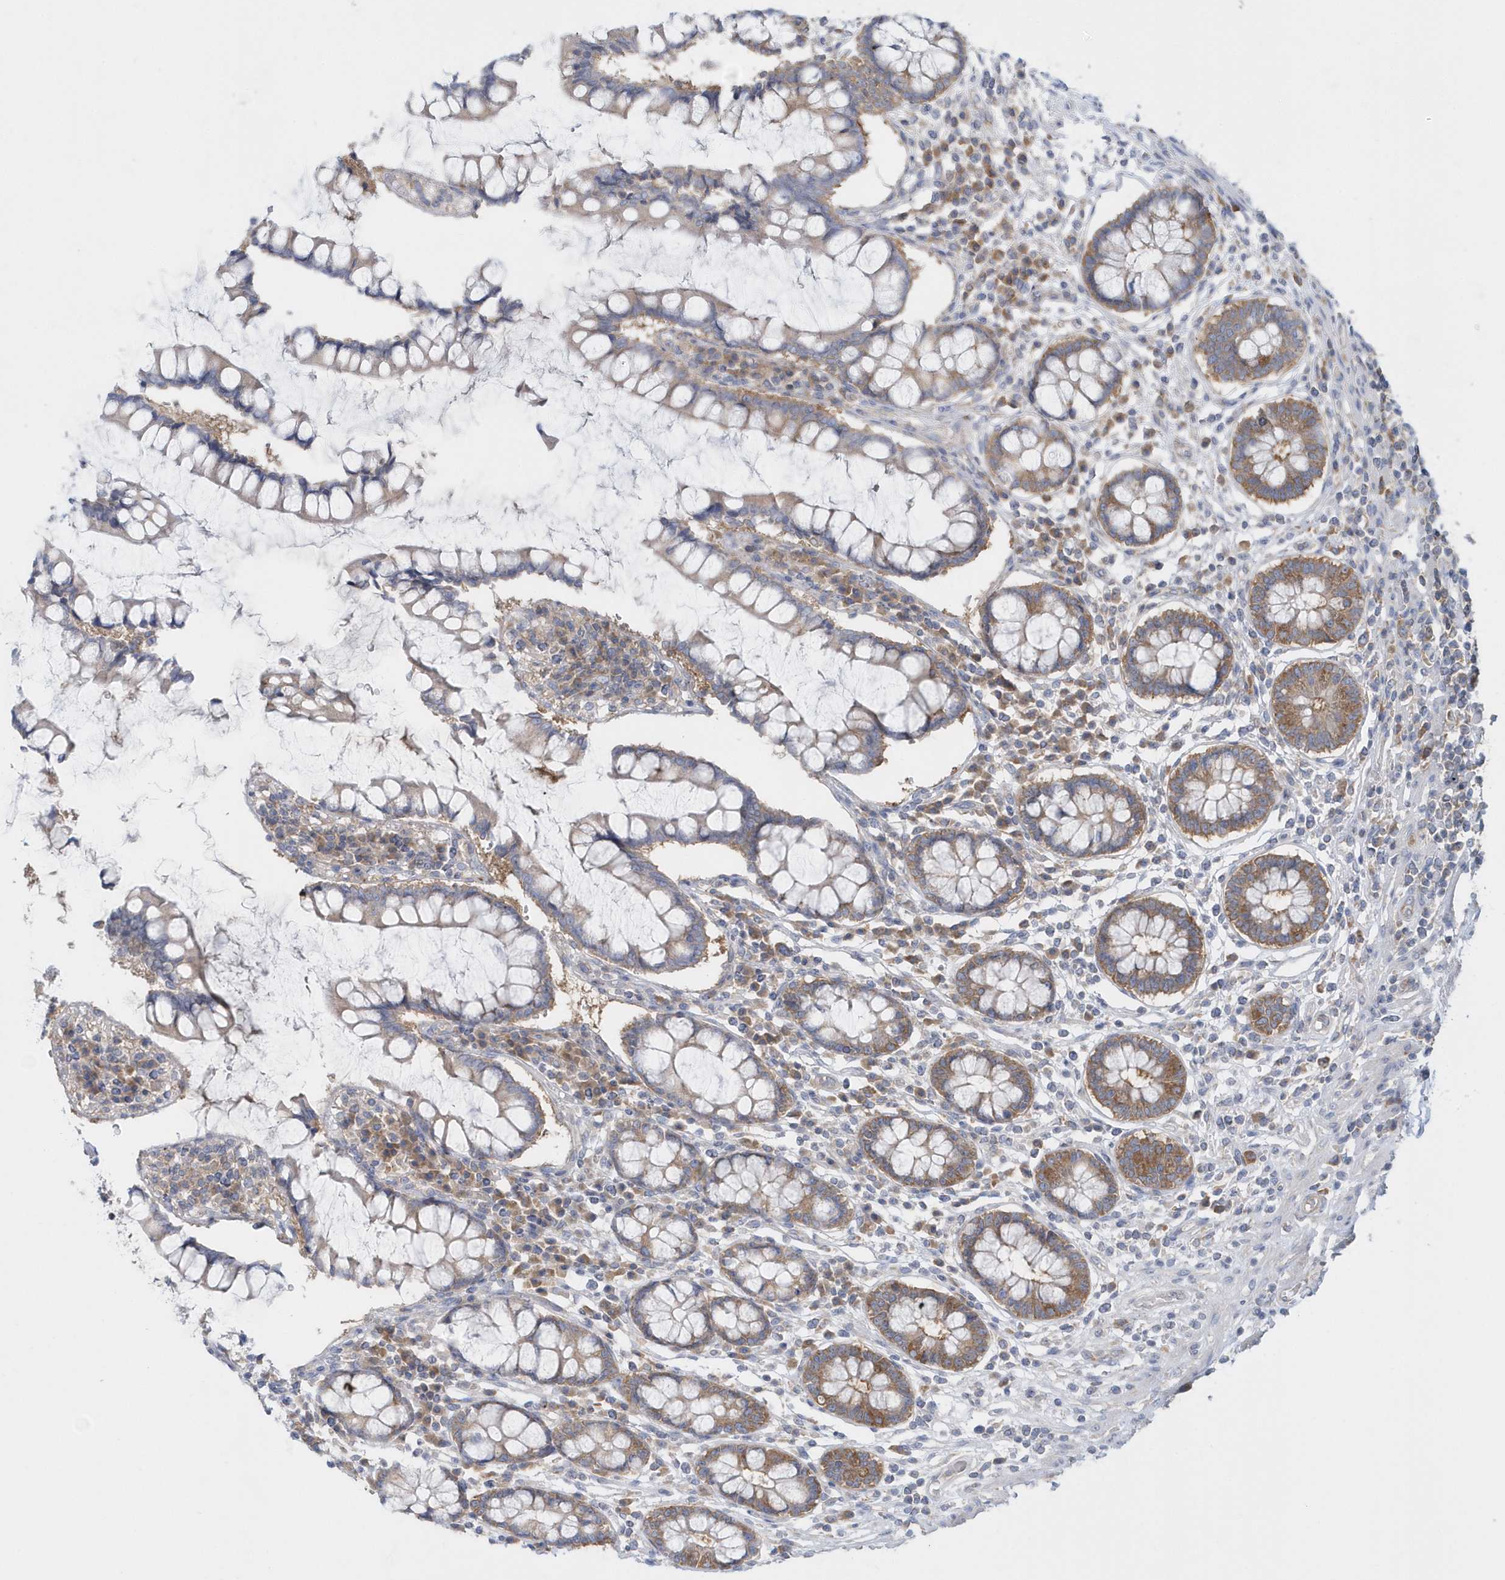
{"staining": {"intensity": "negative", "quantity": "none", "location": "none"}, "tissue": "colon", "cell_type": "Endothelial cells", "image_type": "normal", "snomed": [{"axis": "morphology", "description": "Normal tissue, NOS"}, {"axis": "topography", "description": "Colon"}], "caption": "This histopathology image is of normal colon stained with immunohistochemistry to label a protein in brown with the nuclei are counter-stained blue. There is no staining in endothelial cells.", "gene": "EIF3C", "patient": {"sex": "female", "age": 79}}